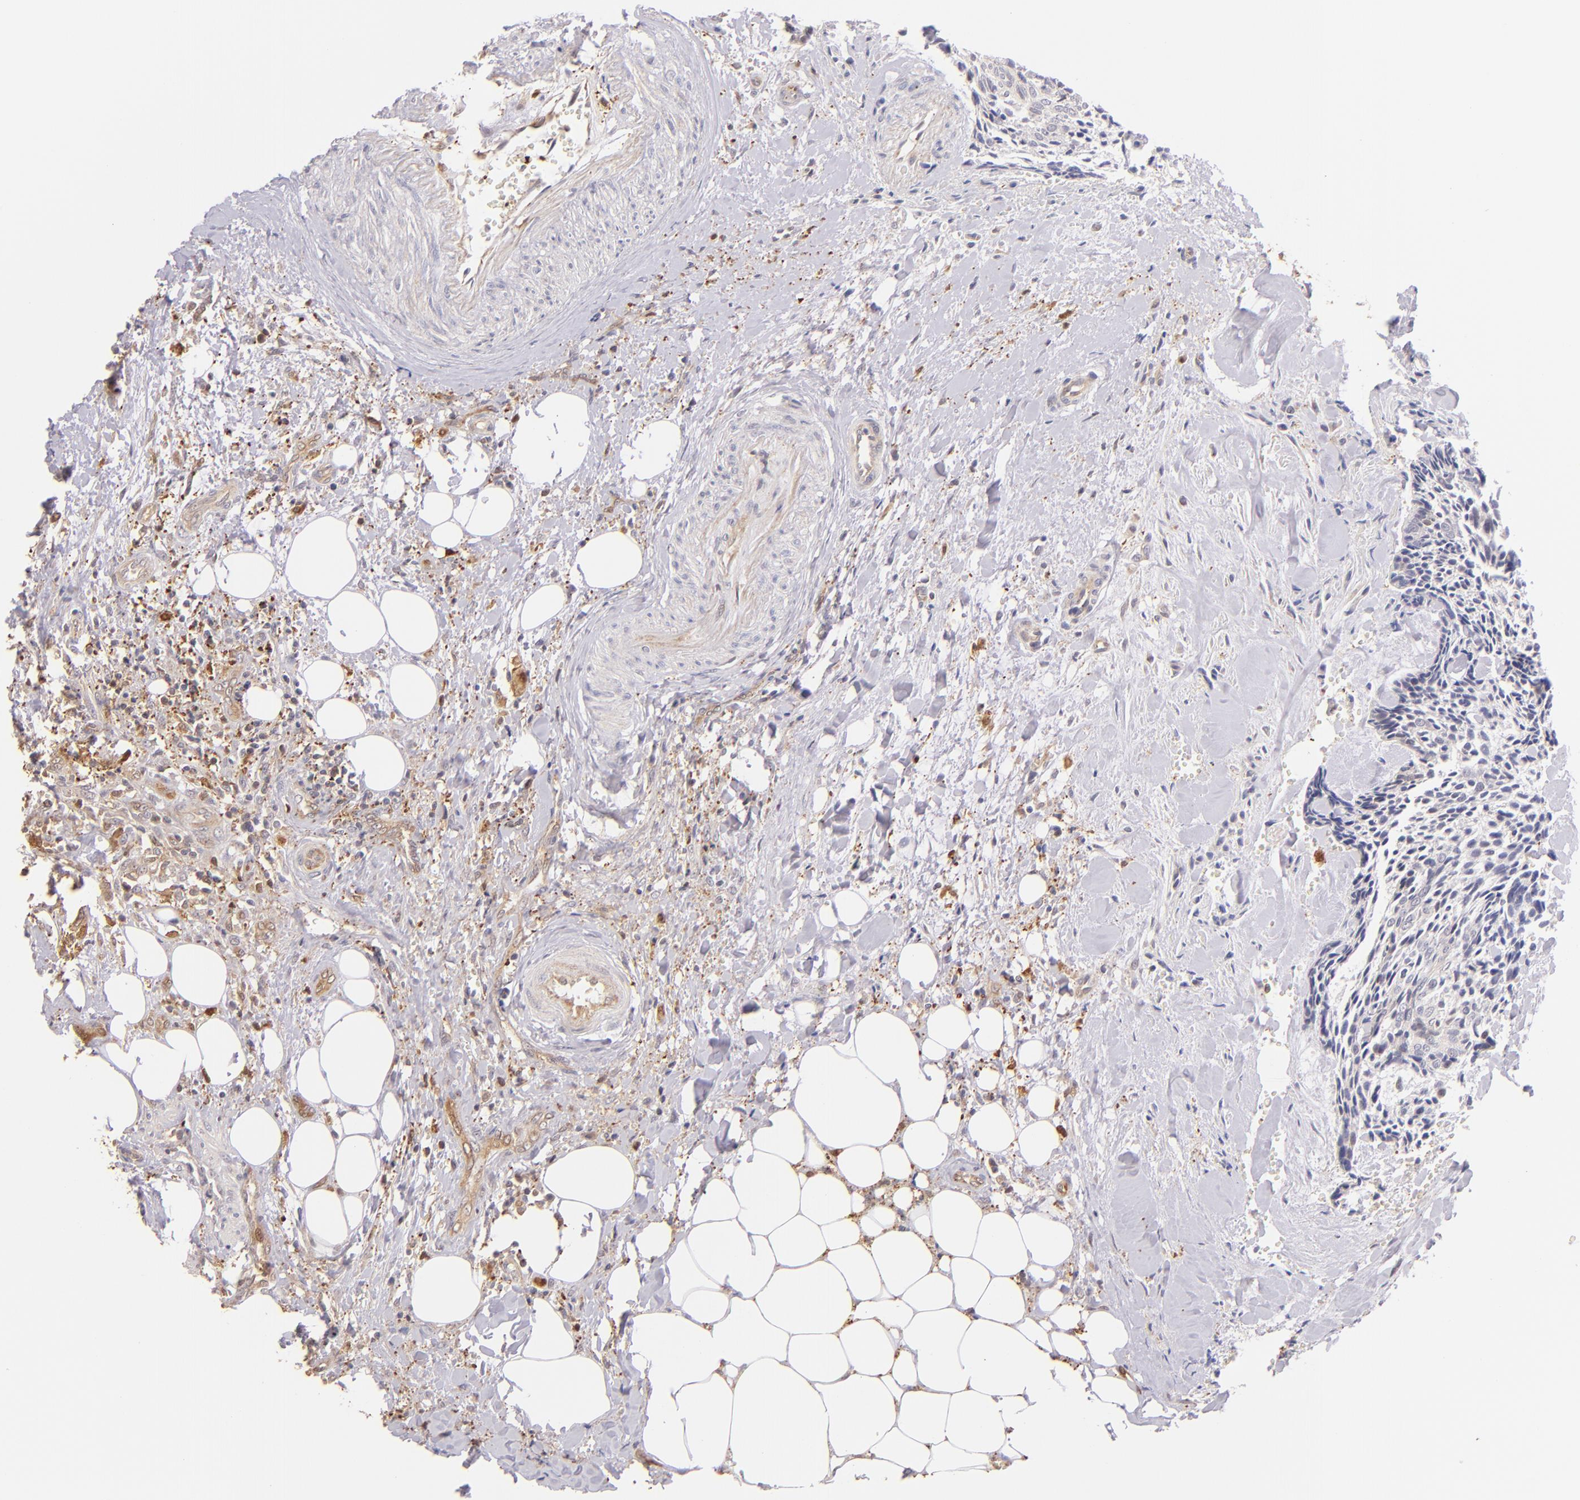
{"staining": {"intensity": "weak", "quantity": "25%-75%", "location": "cytoplasmic/membranous"}, "tissue": "head and neck cancer", "cell_type": "Tumor cells", "image_type": "cancer", "snomed": [{"axis": "morphology", "description": "Squamous cell carcinoma, NOS"}, {"axis": "topography", "description": "Salivary gland"}, {"axis": "topography", "description": "Head-Neck"}], "caption": "Weak cytoplasmic/membranous positivity for a protein is seen in approximately 25%-75% of tumor cells of head and neck cancer using immunohistochemistry.", "gene": "BTK", "patient": {"sex": "male", "age": 70}}